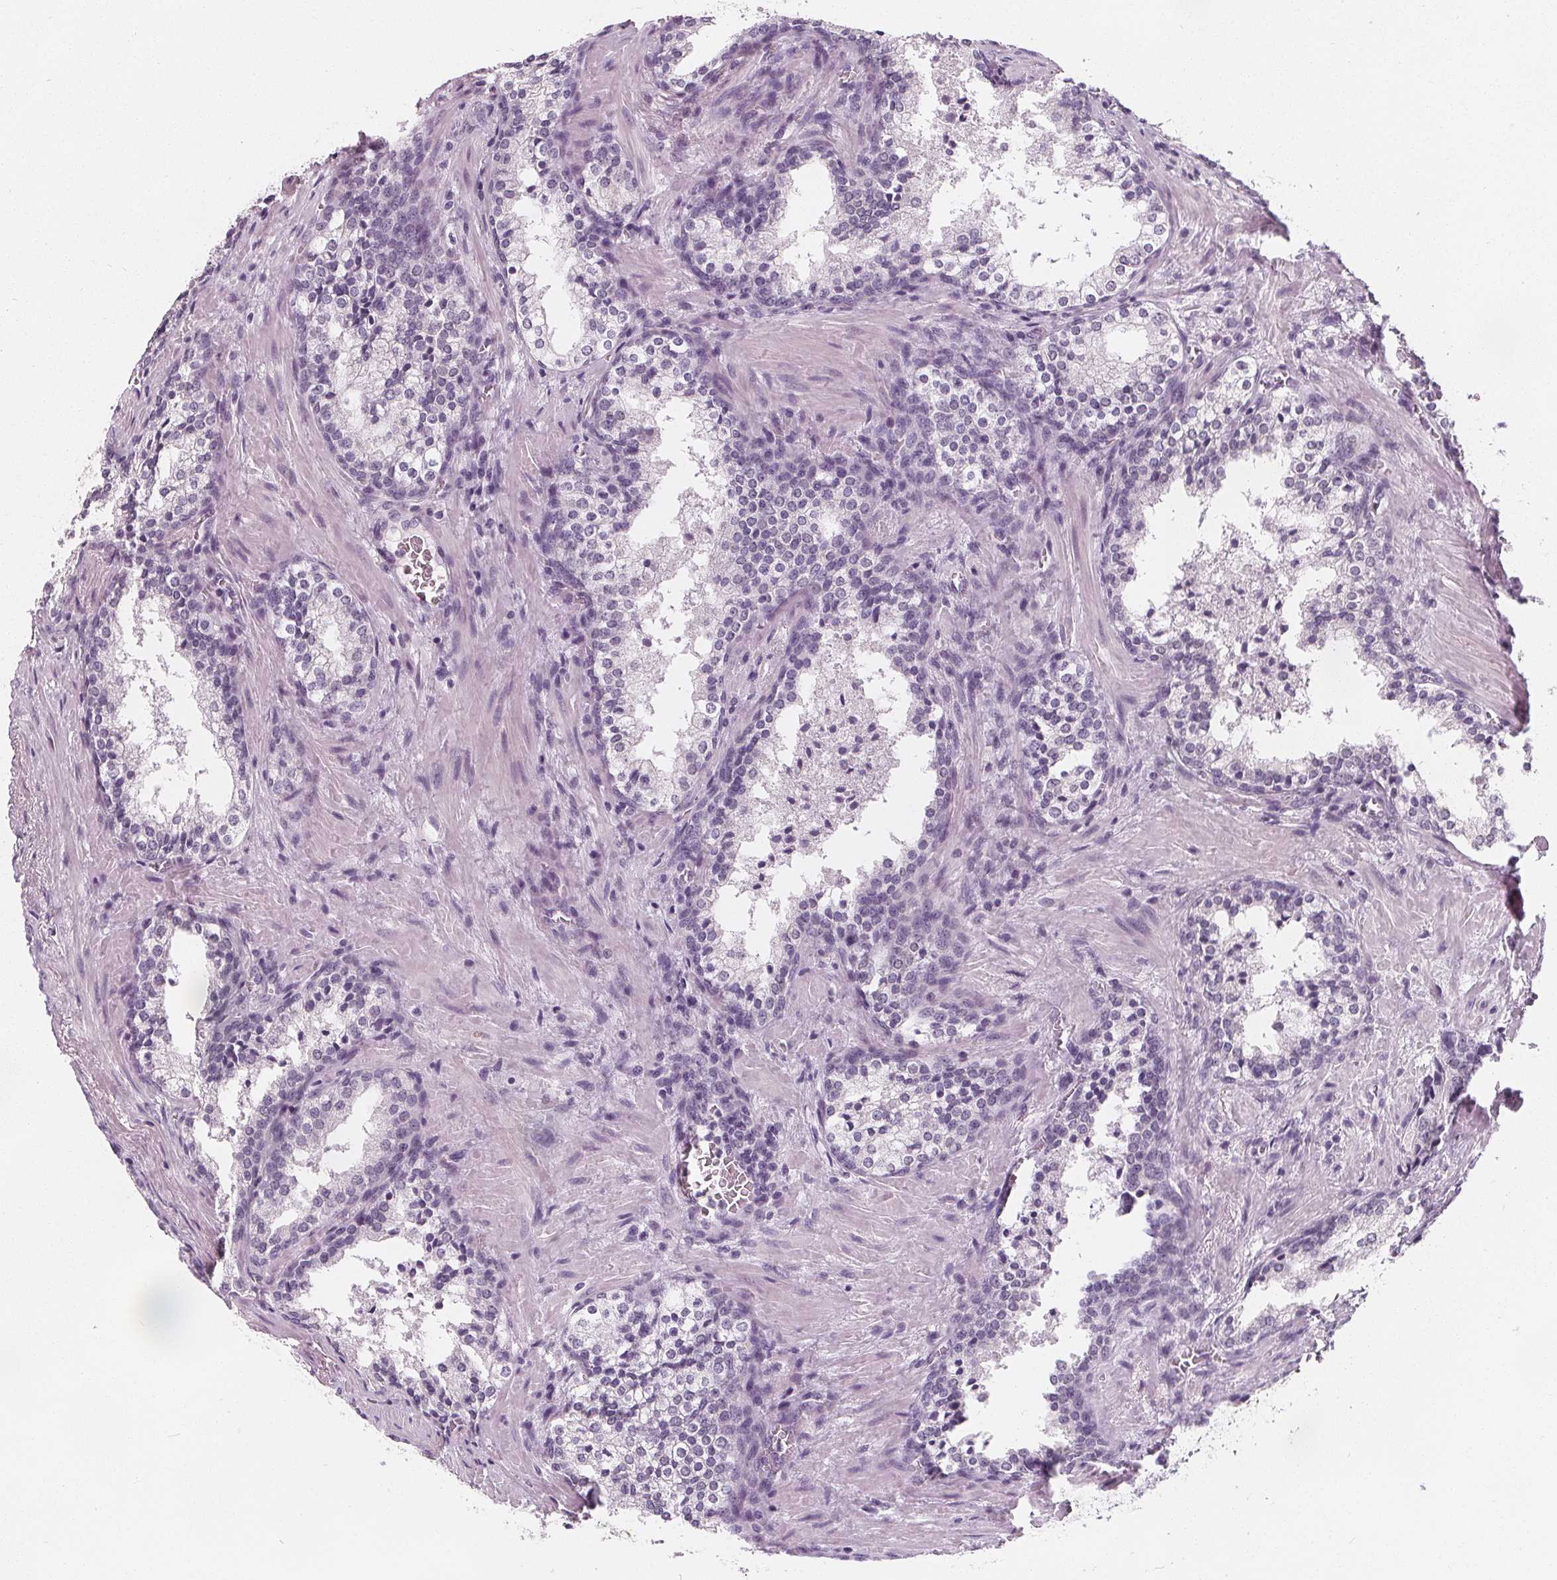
{"staining": {"intensity": "negative", "quantity": "none", "location": "none"}, "tissue": "prostate cancer", "cell_type": "Tumor cells", "image_type": "cancer", "snomed": [{"axis": "morphology", "description": "Adenocarcinoma, NOS"}, {"axis": "topography", "description": "Prostate and seminal vesicle, NOS"}], "caption": "IHC photomicrograph of human prostate adenocarcinoma stained for a protein (brown), which shows no expression in tumor cells. (Stains: DAB (3,3'-diaminobenzidine) immunohistochemistry (IHC) with hematoxylin counter stain, Microscopy: brightfield microscopy at high magnification).", "gene": "DBX2", "patient": {"sex": "male", "age": 63}}